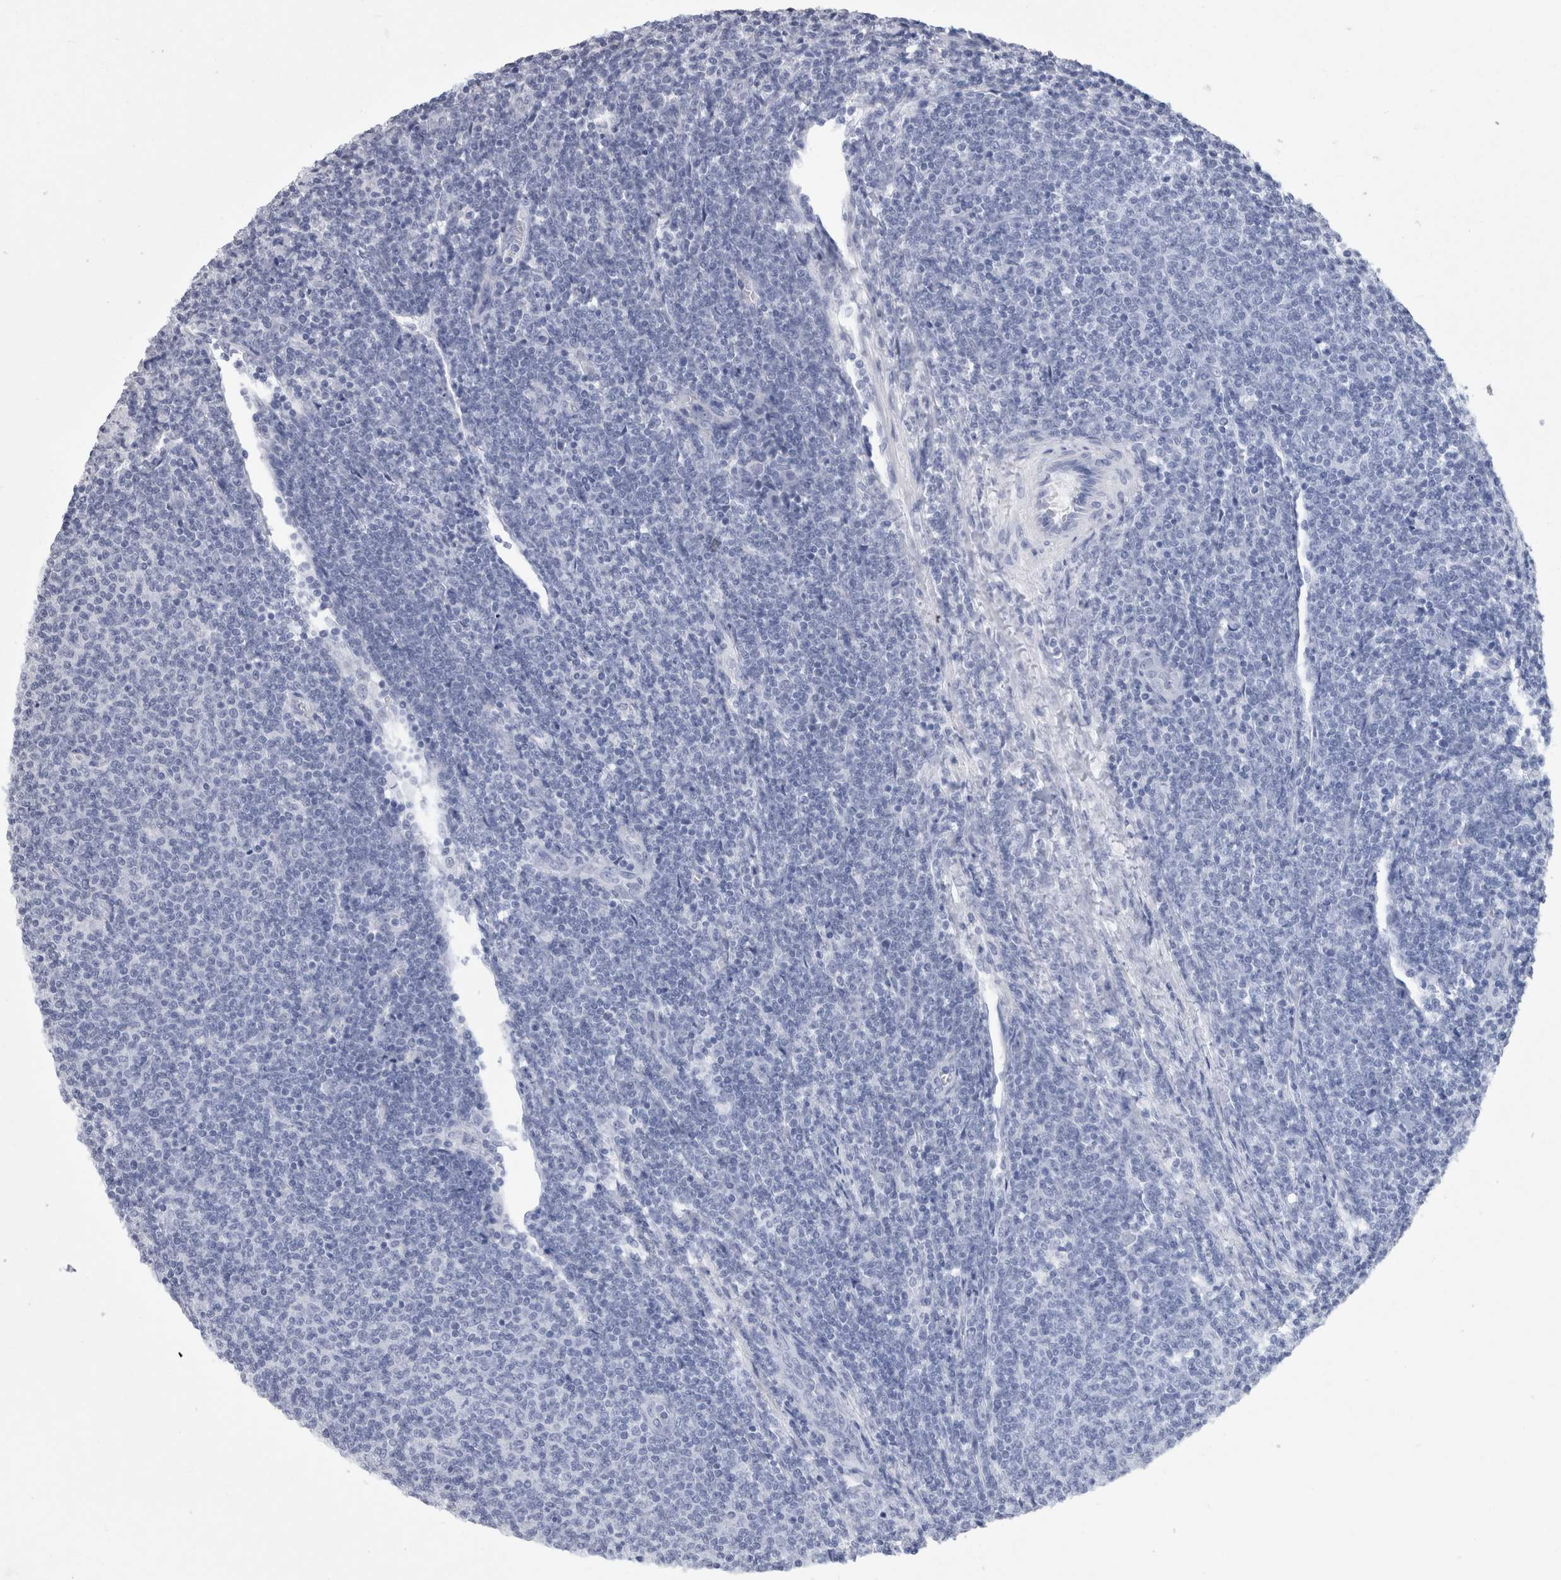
{"staining": {"intensity": "negative", "quantity": "none", "location": "none"}, "tissue": "lymphoma", "cell_type": "Tumor cells", "image_type": "cancer", "snomed": [{"axis": "morphology", "description": "Malignant lymphoma, non-Hodgkin's type, Low grade"}, {"axis": "topography", "description": "Lymph node"}], "caption": "Tumor cells show no significant positivity in lymphoma. (DAB (3,3'-diaminobenzidine) IHC, high magnification).", "gene": "ZBTB11", "patient": {"sex": "male", "age": 66}}